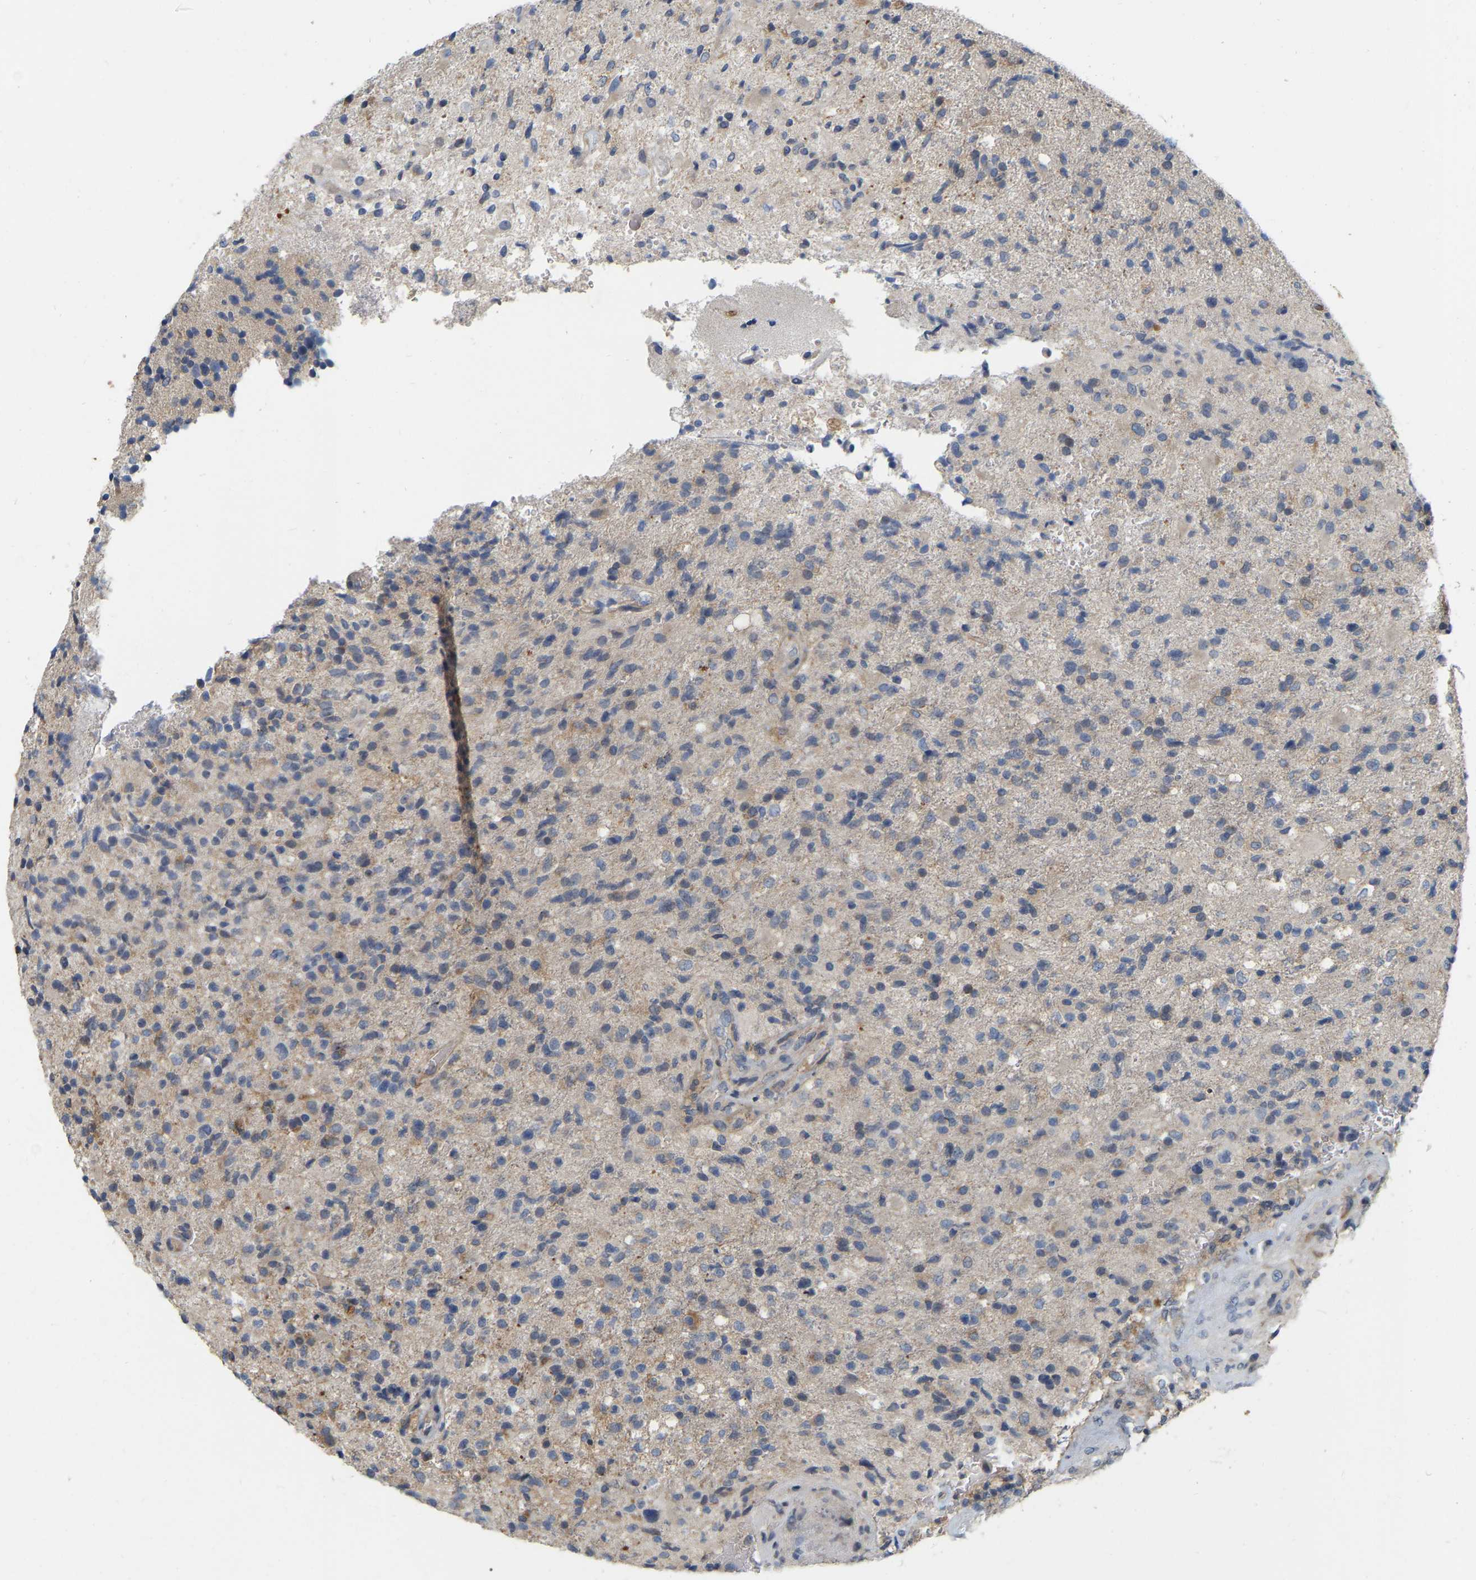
{"staining": {"intensity": "moderate", "quantity": "<25%", "location": "cytoplasmic/membranous"}, "tissue": "glioma", "cell_type": "Tumor cells", "image_type": "cancer", "snomed": [{"axis": "morphology", "description": "Glioma, malignant, High grade"}, {"axis": "topography", "description": "Brain"}], "caption": "Immunohistochemistry micrograph of glioma stained for a protein (brown), which shows low levels of moderate cytoplasmic/membranous expression in about <25% of tumor cells.", "gene": "SSH1", "patient": {"sex": "male", "age": 72}}